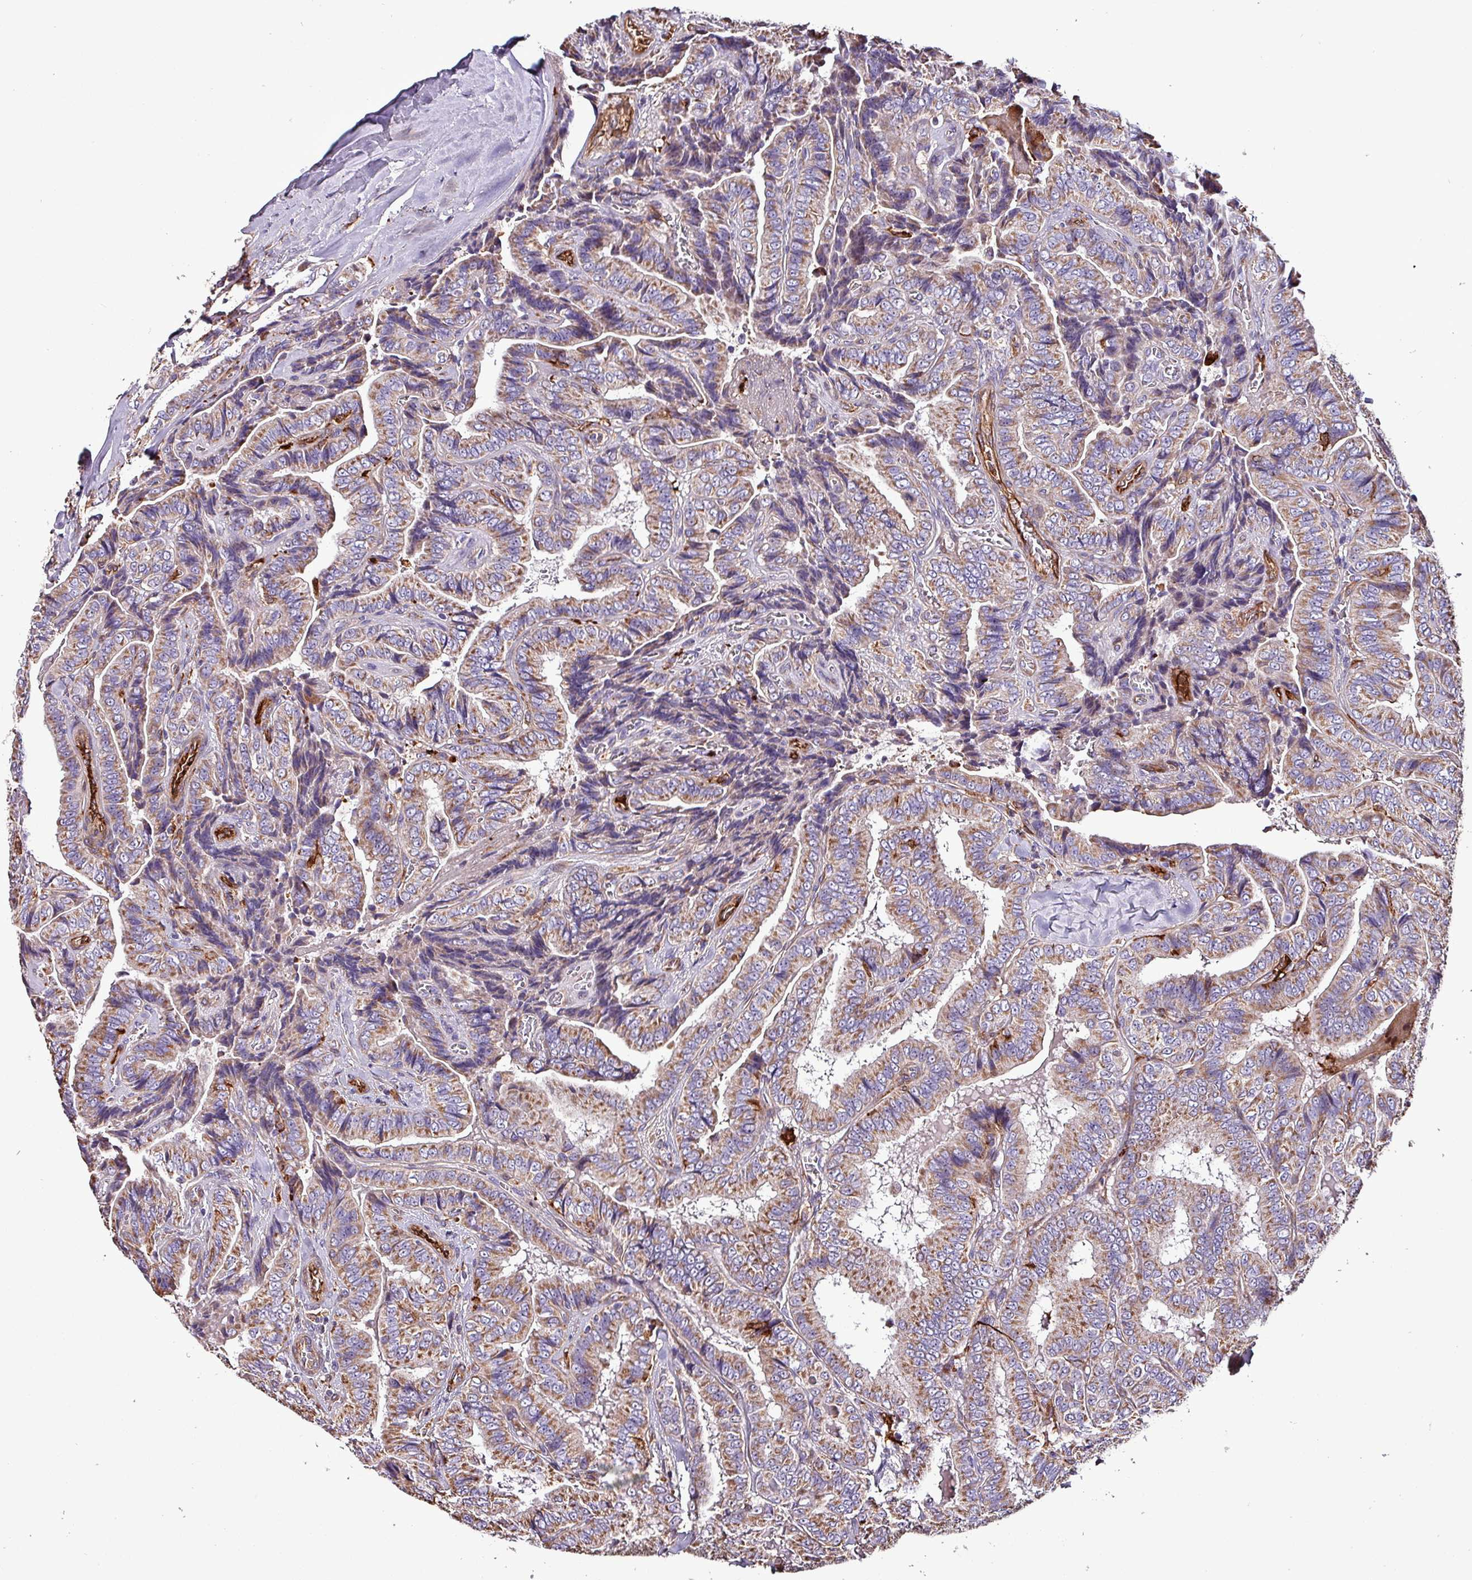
{"staining": {"intensity": "moderate", "quantity": ">75%", "location": "cytoplasmic/membranous"}, "tissue": "thyroid cancer", "cell_type": "Tumor cells", "image_type": "cancer", "snomed": [{"axis": "morphology", "description": "Papillary adenocarcinoma, NOS"}, {"axis": "topography", "description": "Thyroid gland"}], "caption": "The image shows staining of papillary adenocarcinoma (thyroid), revealing moderate cytoplasmic/membranous protein expression (brown color) within tumor cells.", "gene": "SCIN", "patient": {"sex": "male", "age": 61}}